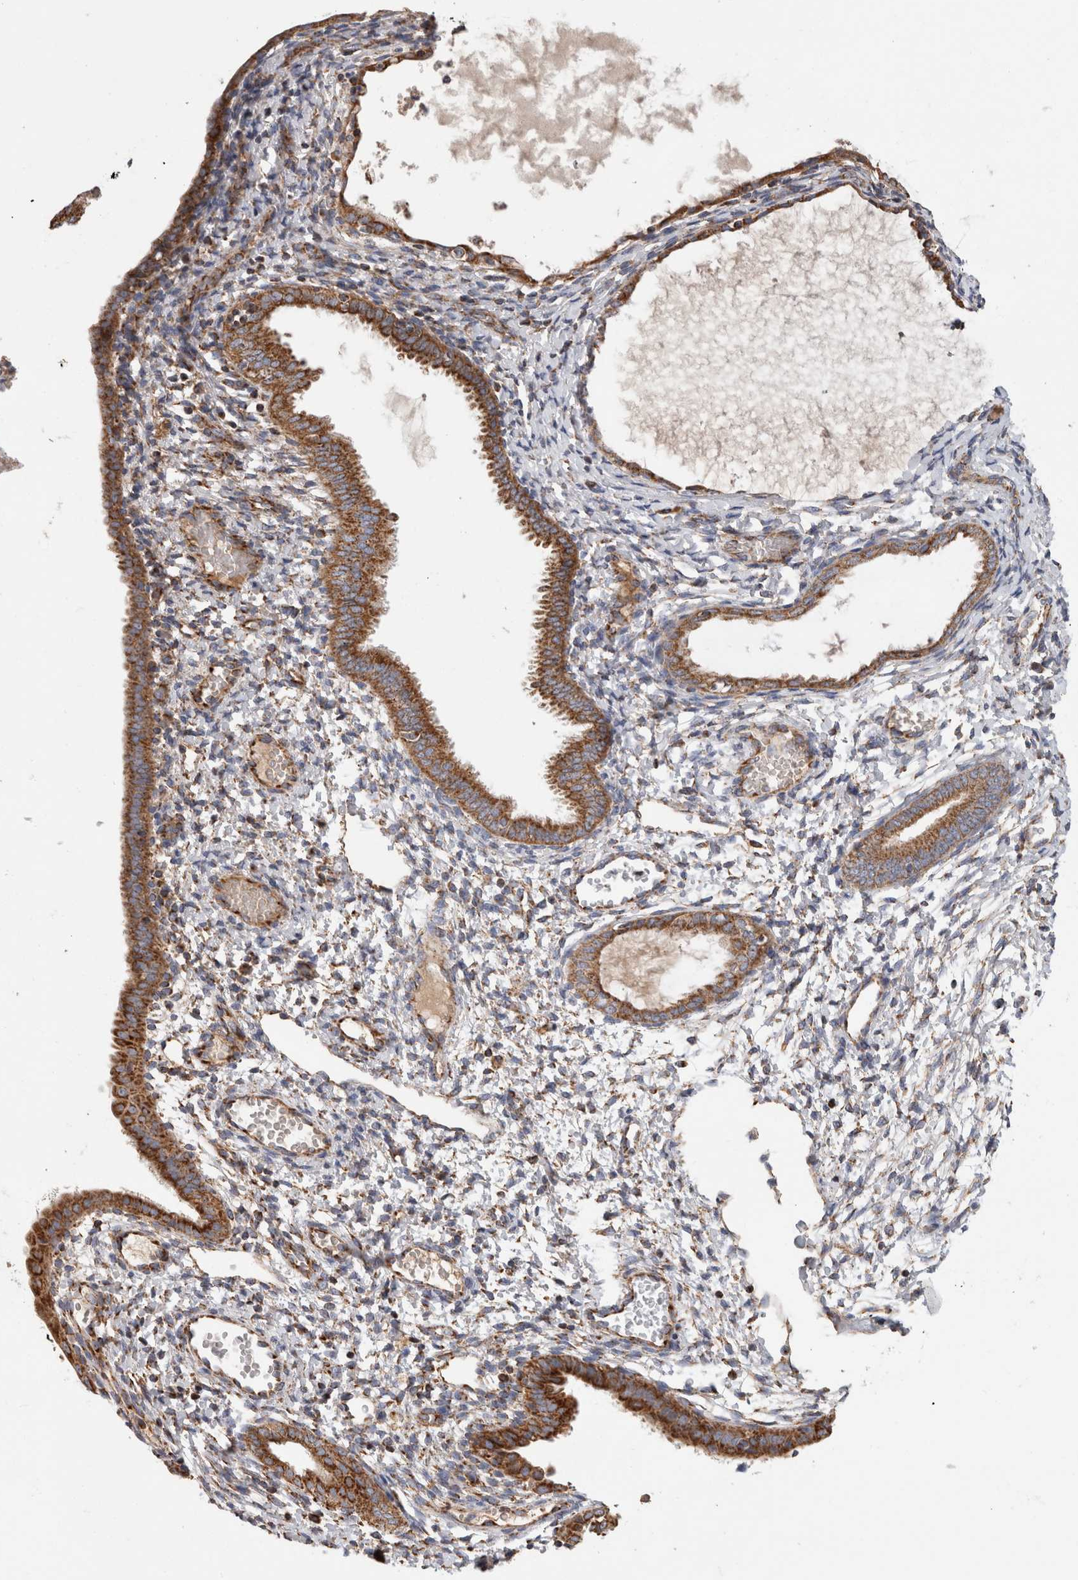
{"staining": {"intensity": "strong", "quantity": ">75%", "location": "cytoplasmic/membranous"}, "tissue": "endometrial cancer", "cell_type": "Tumor cells", "image_type": "cancer", "snomed": [{"axis": "morphology", "description": "Adenocarcinoma, NOS"}, {"axis": "topography", "description": "Endometrium"}], "caption": "Immunohistochemistry (DAB) staining of adenocarcinoma (endometrial) demonstrates strong cytoplasmic/membranous protein expression in about >75% of tumor cells.", "gene": "IARS2", "patient": {"sex": "female", "age": 58}}